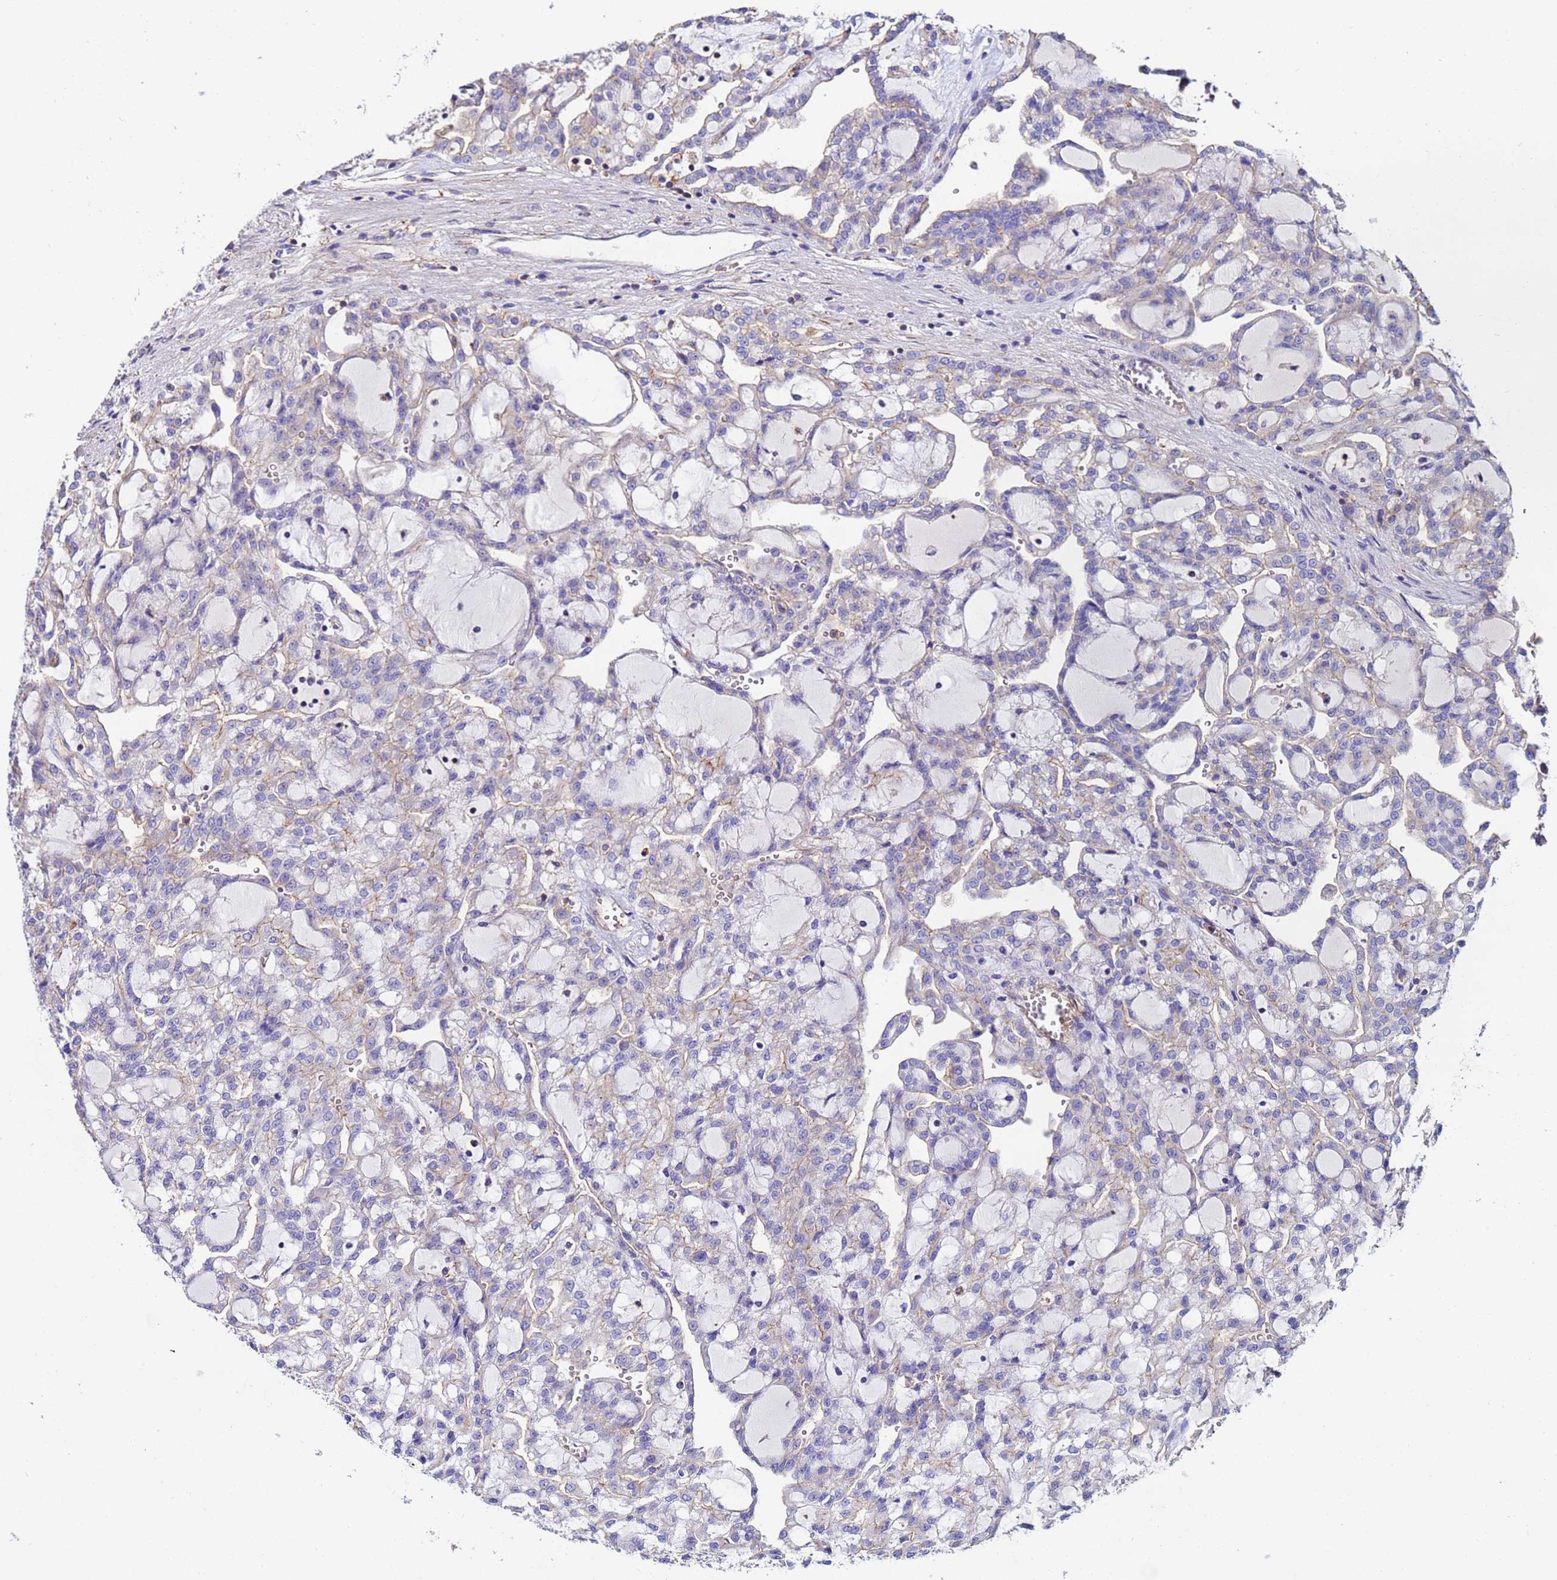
{"staining": {"intensity": "negative", "quantity": "none", "location": "none"}, "tissue": "renal cancer", "cell_type": "Tumor cells", "image_type": "cancer", "snomed": [{"axis": "morphology", "description": "Adenocarcinoma, NOS"}, {"axis": "topography", "description": "Kidney"}], "caption": "A photomicrograph of renal cancer (adenocarcinoma) stained for a protein exhibits no brown staining in tumor cells.", "gene": "POTEE", "patient": {"sex": "male", "age": 63}}